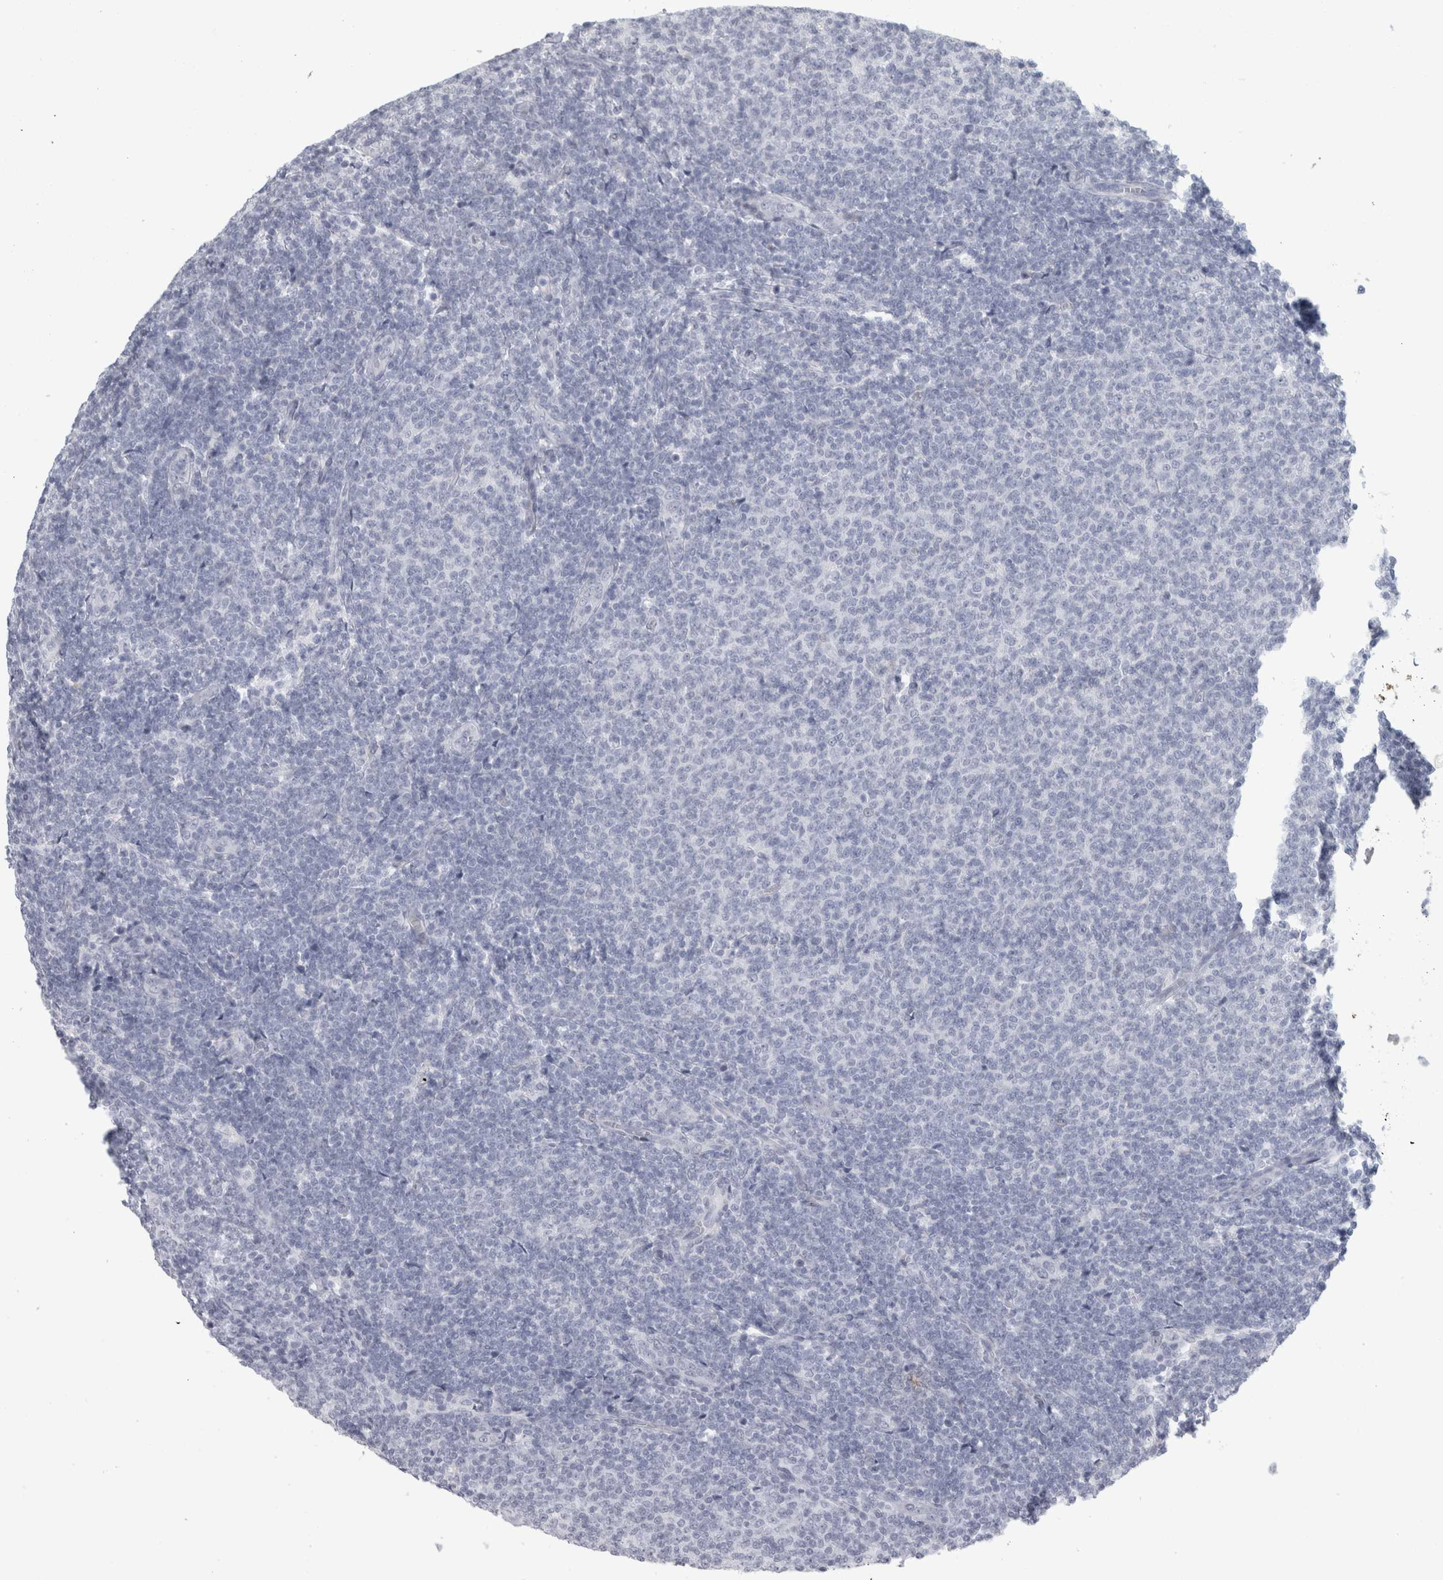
{"staining": {"intensity": "negative", "quantity": "none", "location": "none"}, "tissue": "lymphoma", "cell_type": "Tumor cells", "image_type": "cancer", "snomed": [{"axis": "morphology", "description": "Malignant lymphoma, non-Hodgkin's type, Low grade"}, {"axis": "topography", "description": "Lymph node"}], "caption": "Protein analysis of lymphoma exhibits no significant positivity in tumor cells.", "gene": "CPE", "patient": {"sex": "male", "age": 66}}